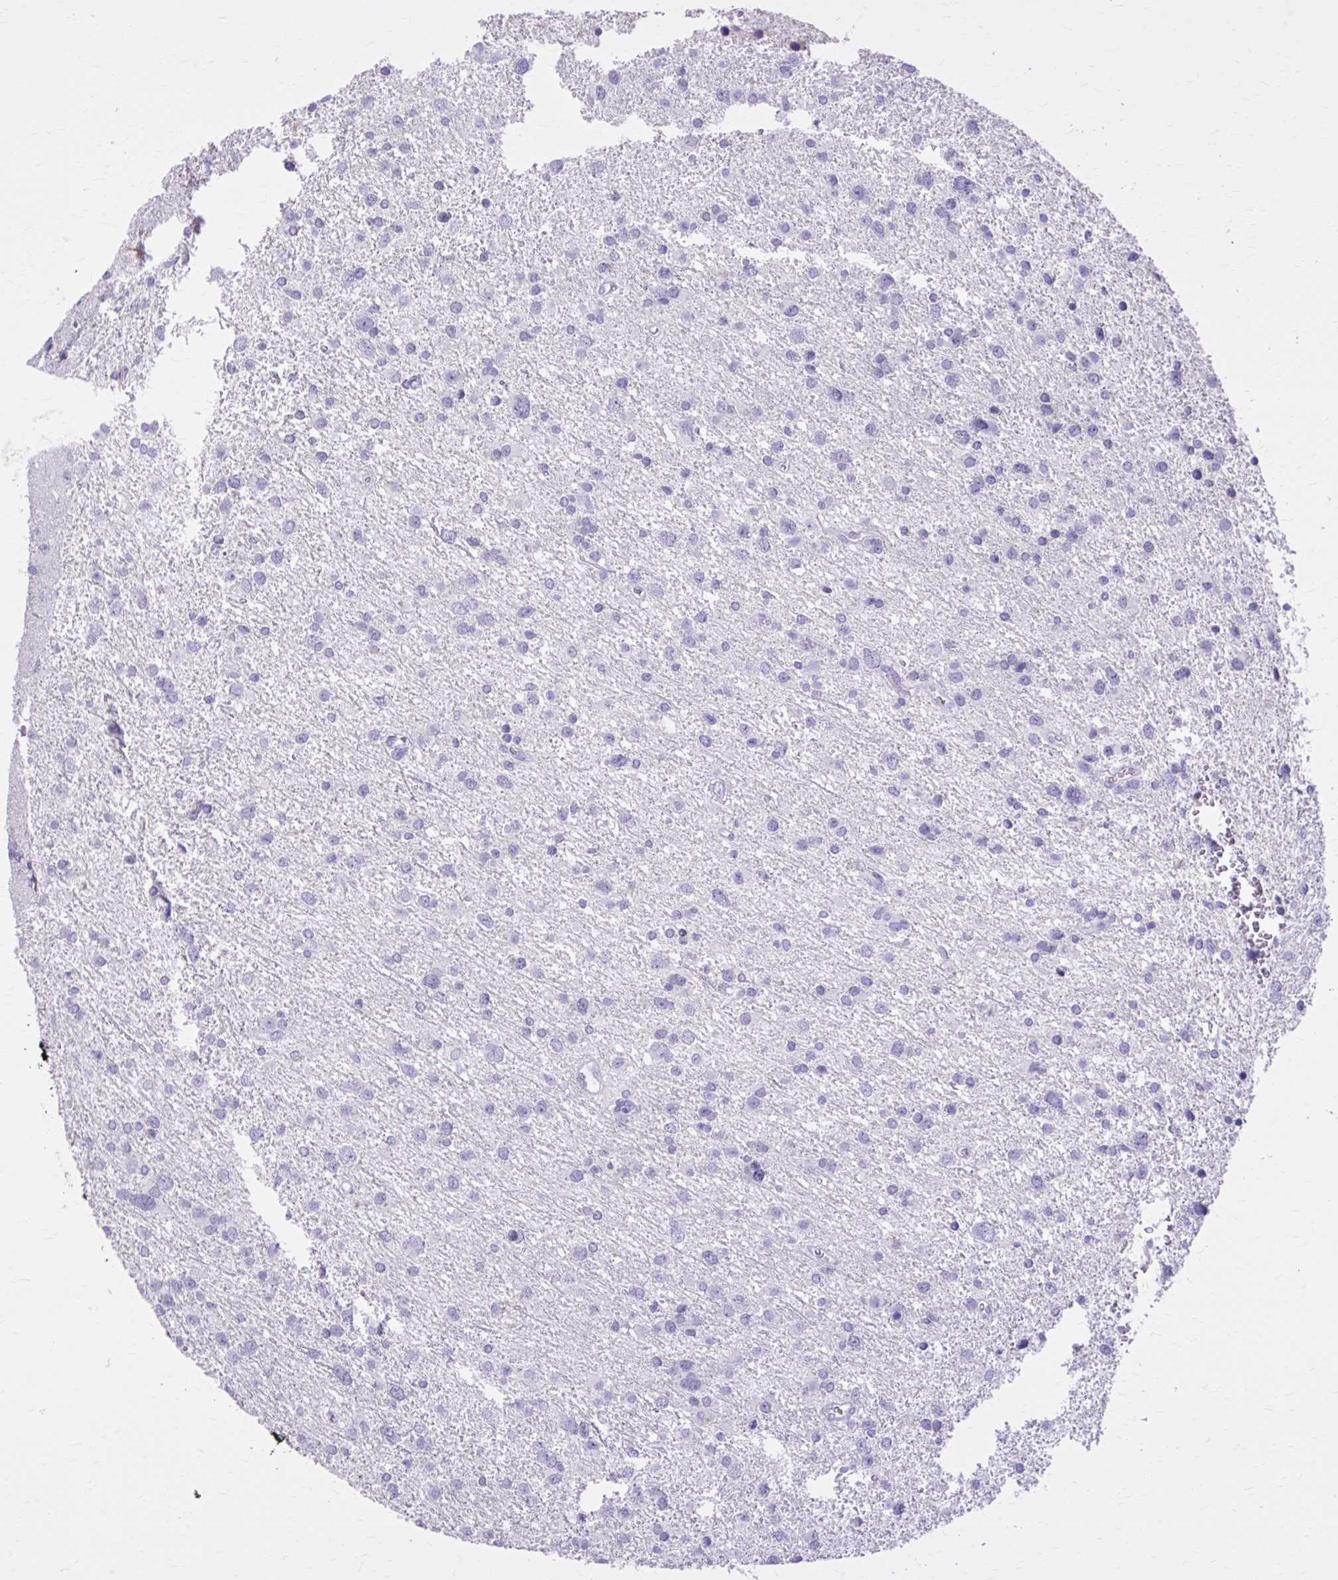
{"staining": {"intensity": "negative", "quantity": "none", "location": "none"}, "tissue": "glioma", "cell_type": "Tumor cells", "image_type": "cancer", "snomed": [{"axis": "morphology", "description": "Glioma, malignant, Low grade"}, {"axis": "topography", "description": "Brain"}], "caption": "The immunohistochemistry photomicrograph has no significant staining in tumor cells of glioma tissue.", "gene": "OR4B1", "patient": {"sex": "female", "age": 55}}